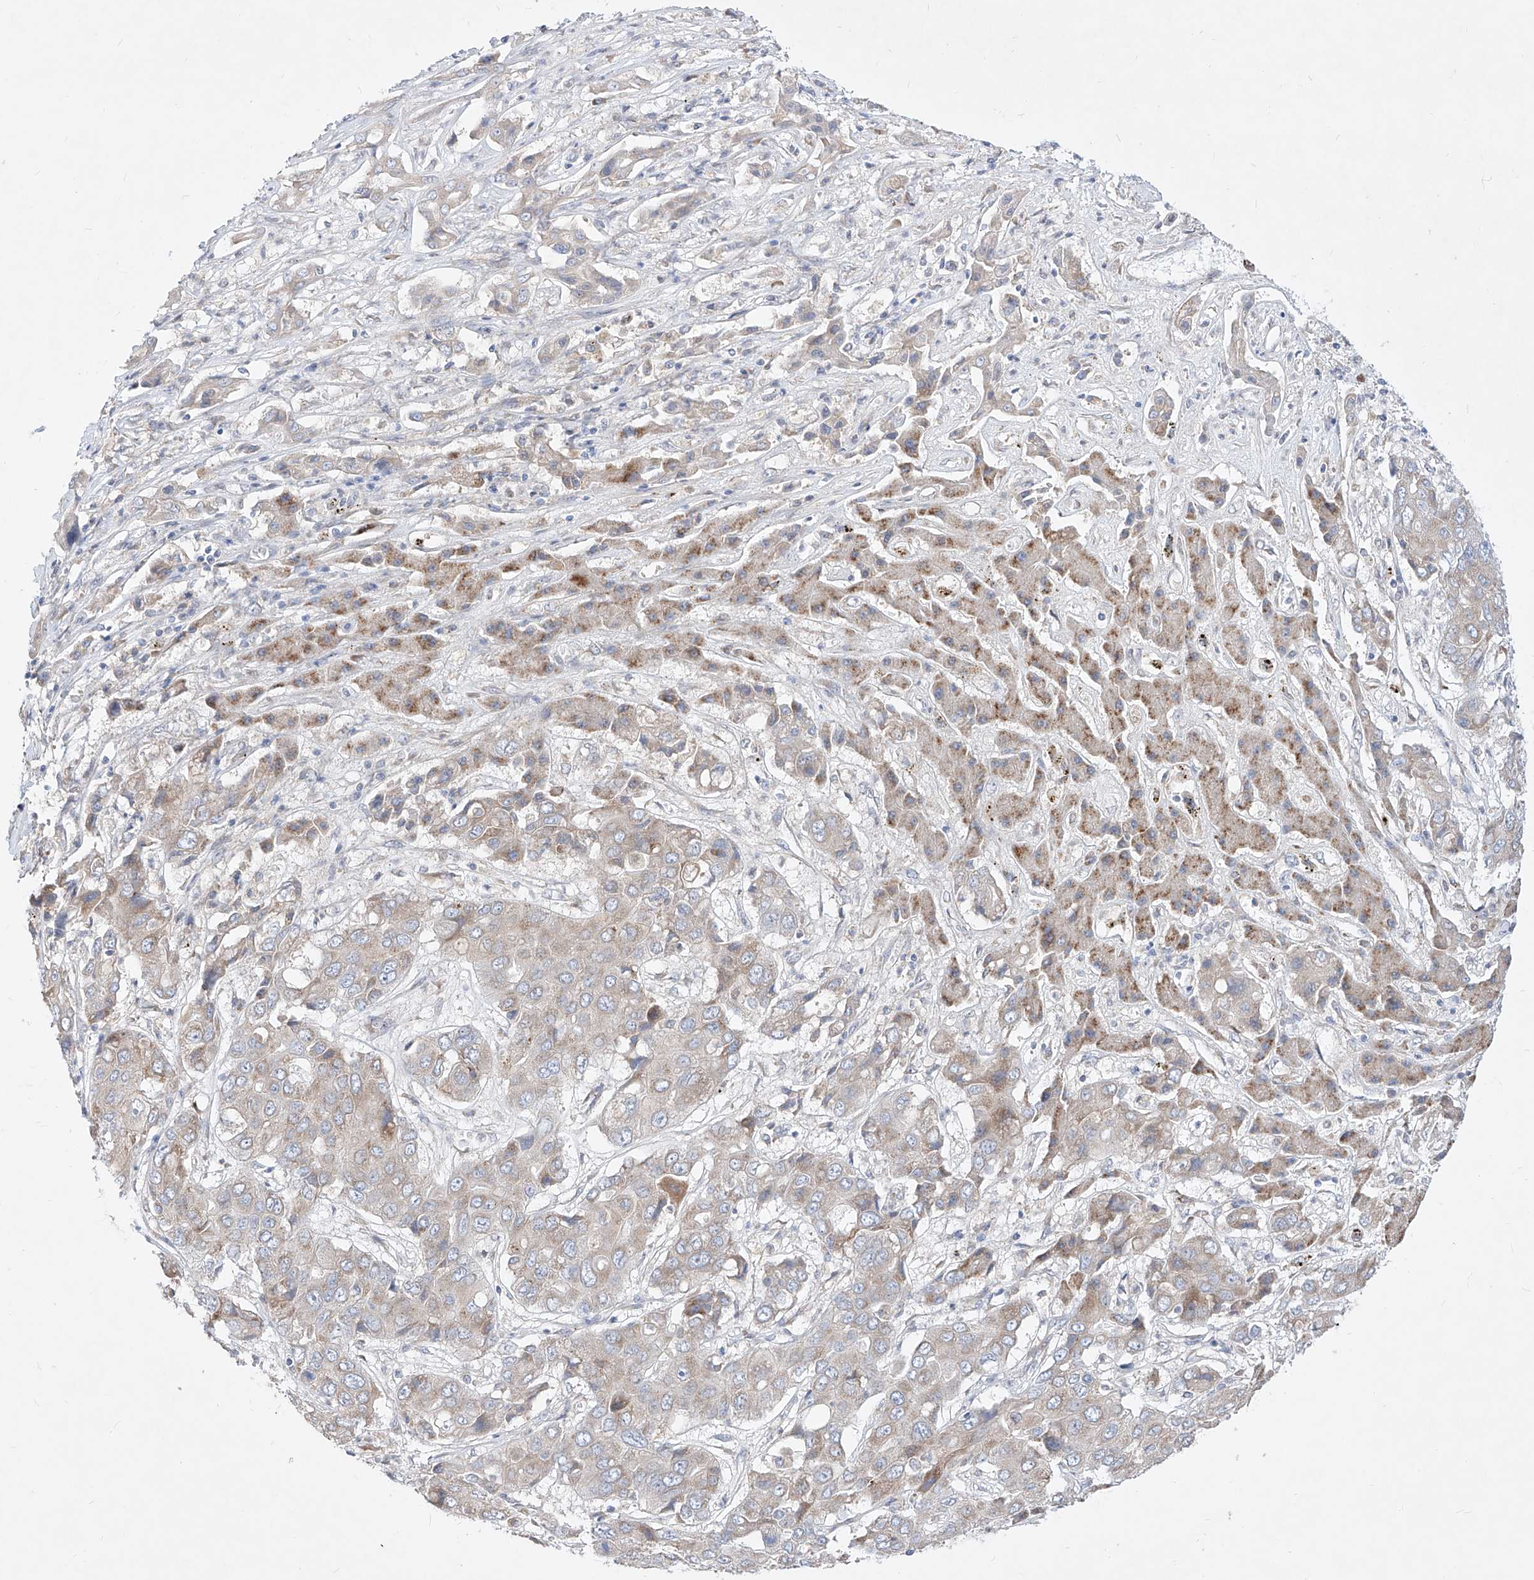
{"staining": {"intensity": "negative", "quantity": "none", "location": "none"}, "tissue": "liver cancer", "cell_type": "Tumor cells", "image_type": "cancer", "snomed": [{"axis": "morphology", "description": "Cholangiocarcinoma"}, {"axis": "topography", "description": "Liver"}], "caption": "Cholangiocarcinoma (liver) stained for a protein using immunohistochemistry (IHC) exhibits no staining tumor cells.", "gene": "UFL1", "patient": {"sex": "male", "age": 67}}